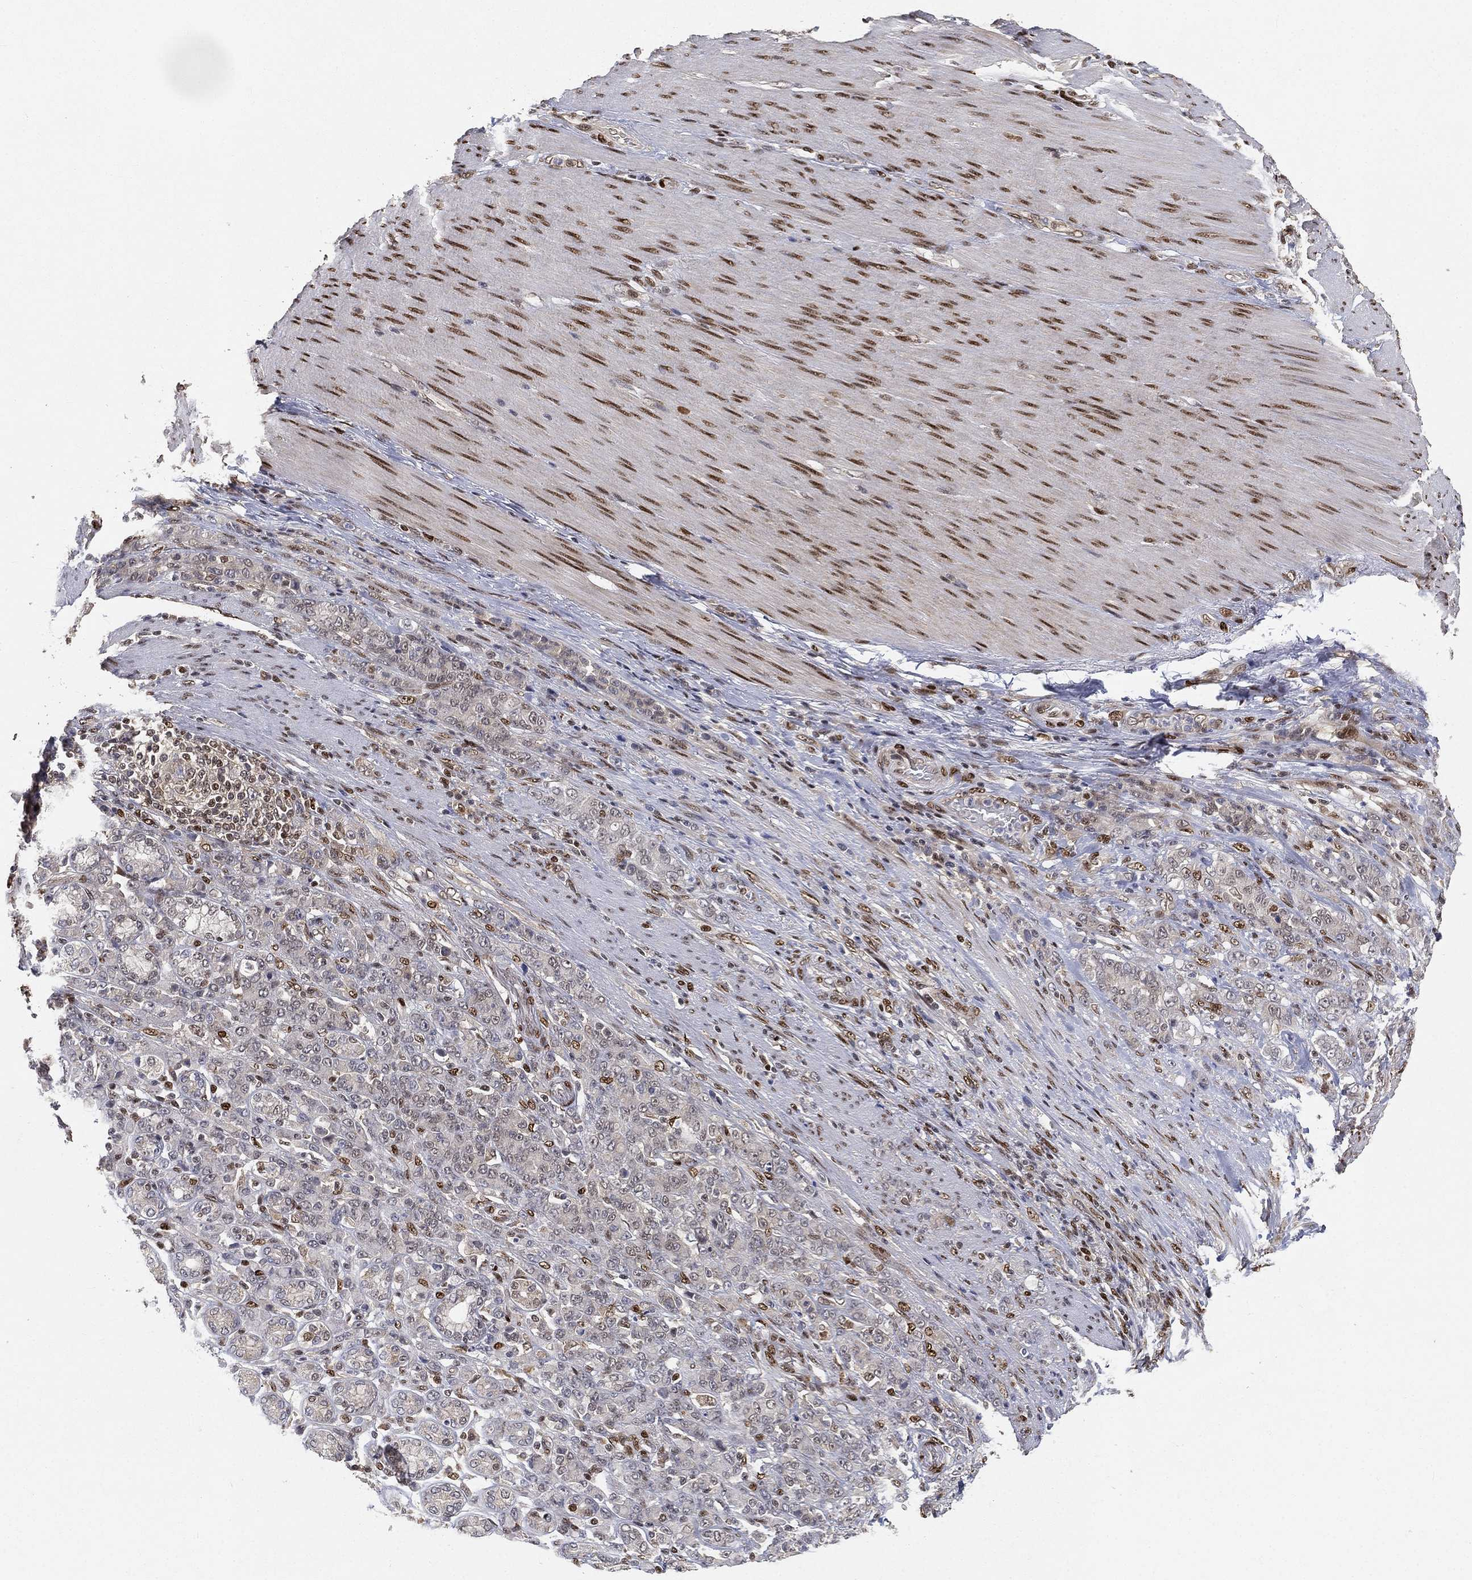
{"staining": {"intensity": "negative", "quantity": "none", "location": "none"}, "tissue": "stomach cancer", "cell_type": "Tumor cells", "image_type": "cancer", "snomed": [{"axis": "morphology", "description": "Normal tissue, NOS"}, {"axis": "morphology", "description": "Adenocarcinoma, NOS"}, {"axis": "topography", "description": "Stomach"}], "caption": "DAB (3,3'-diaminobenzidine) immunohistochemical staining of stomach cancer (adenocarcinoma) exhibits no significant positivity in tumor cells.", "gene": "CRTC3", "patient": {"sex": "female", "age": 79}}